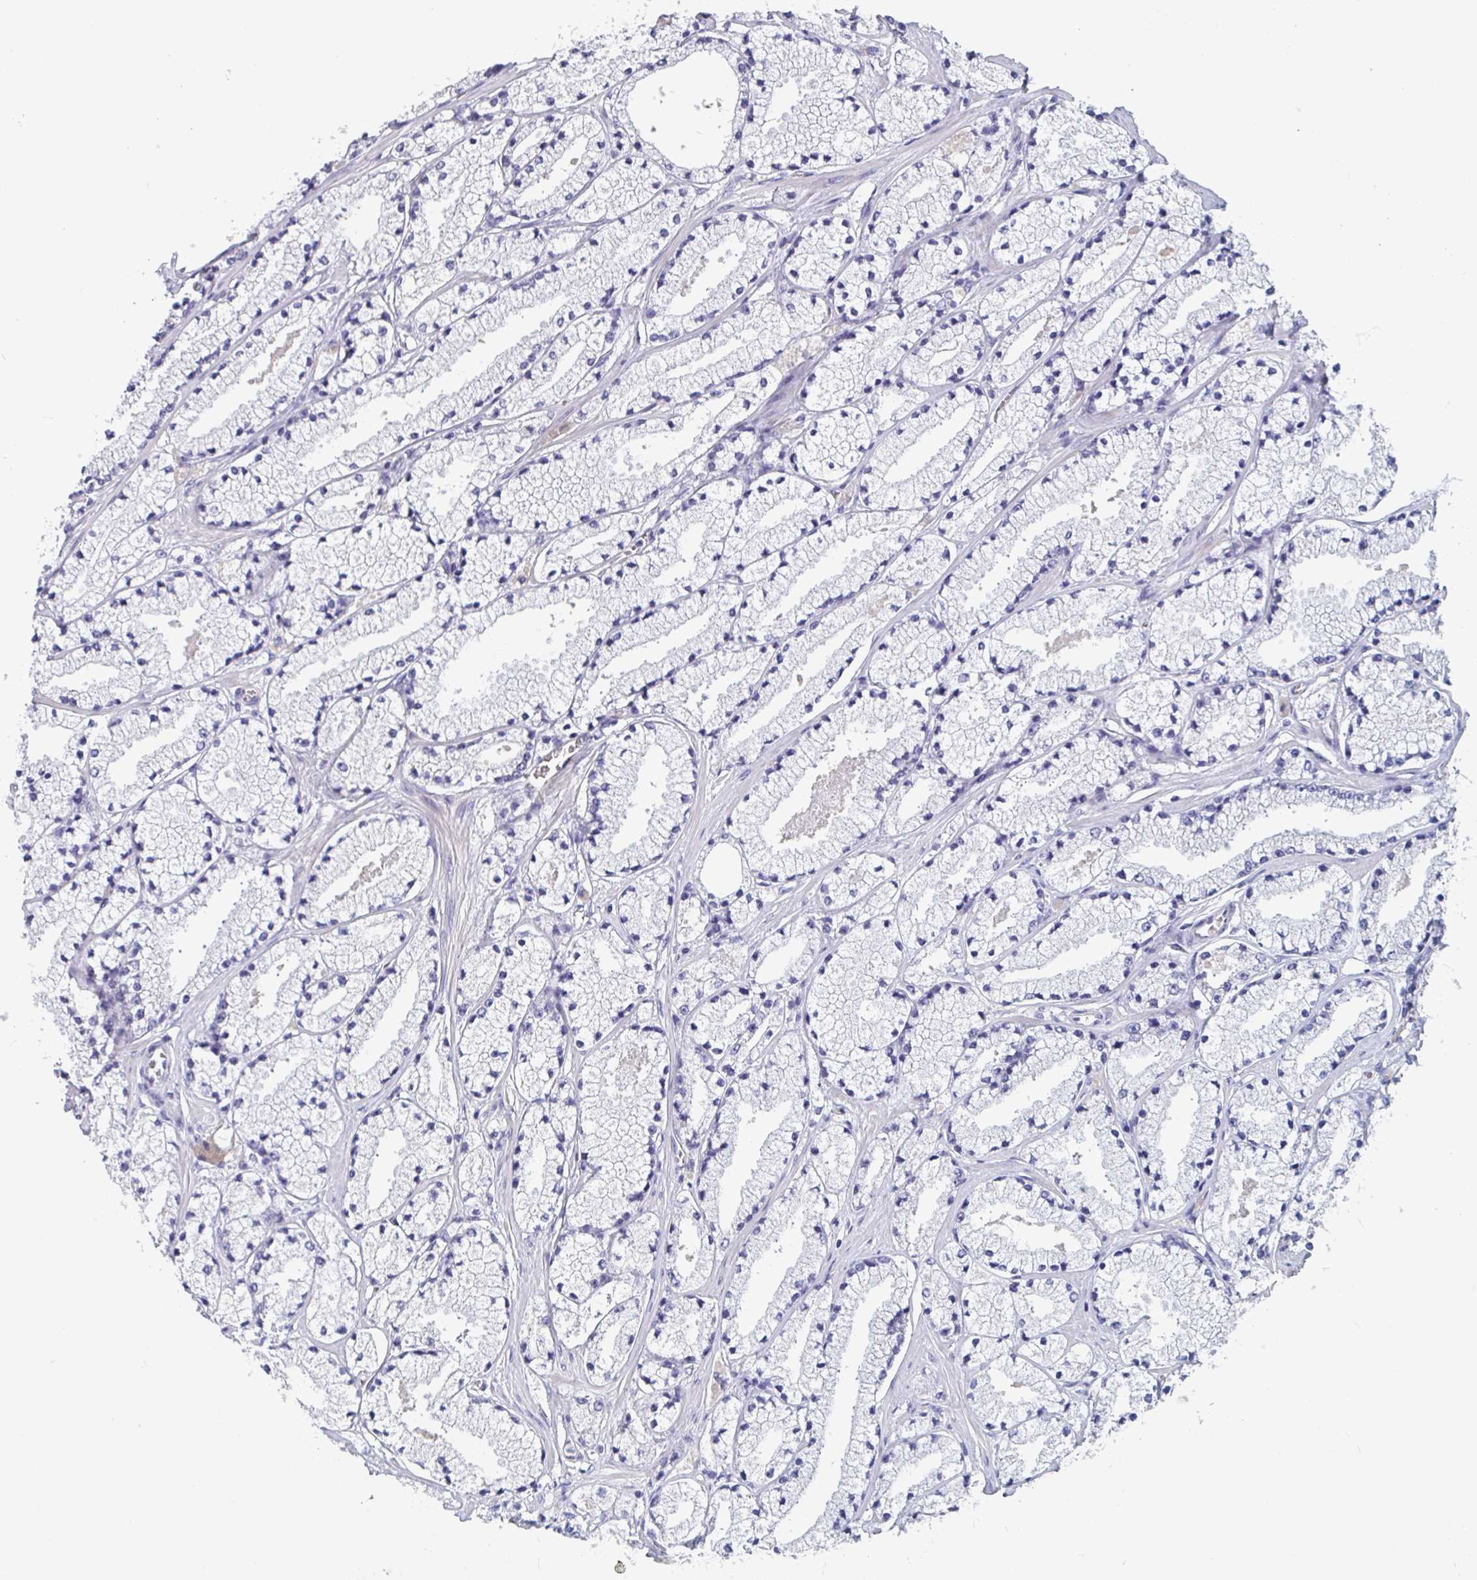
{"staining": {"intensity": "negative", "quantity": "none", "location": "none"}, "tissue": "prostate cancer", "cell_type": "Tumor cells", "image_type": "cancer", "snomed": [{"axis": "morphology", "description": "Adenocarcinoma, High grade"}, {"axis": "topography", "description": "Prostate"}], "caption": "Tumor cells show no significant protein positivity in prostate adenocarcinoma (high-grade).", "gene": "ABHD16A", "patient": {"sex": "male", "age": 63}}